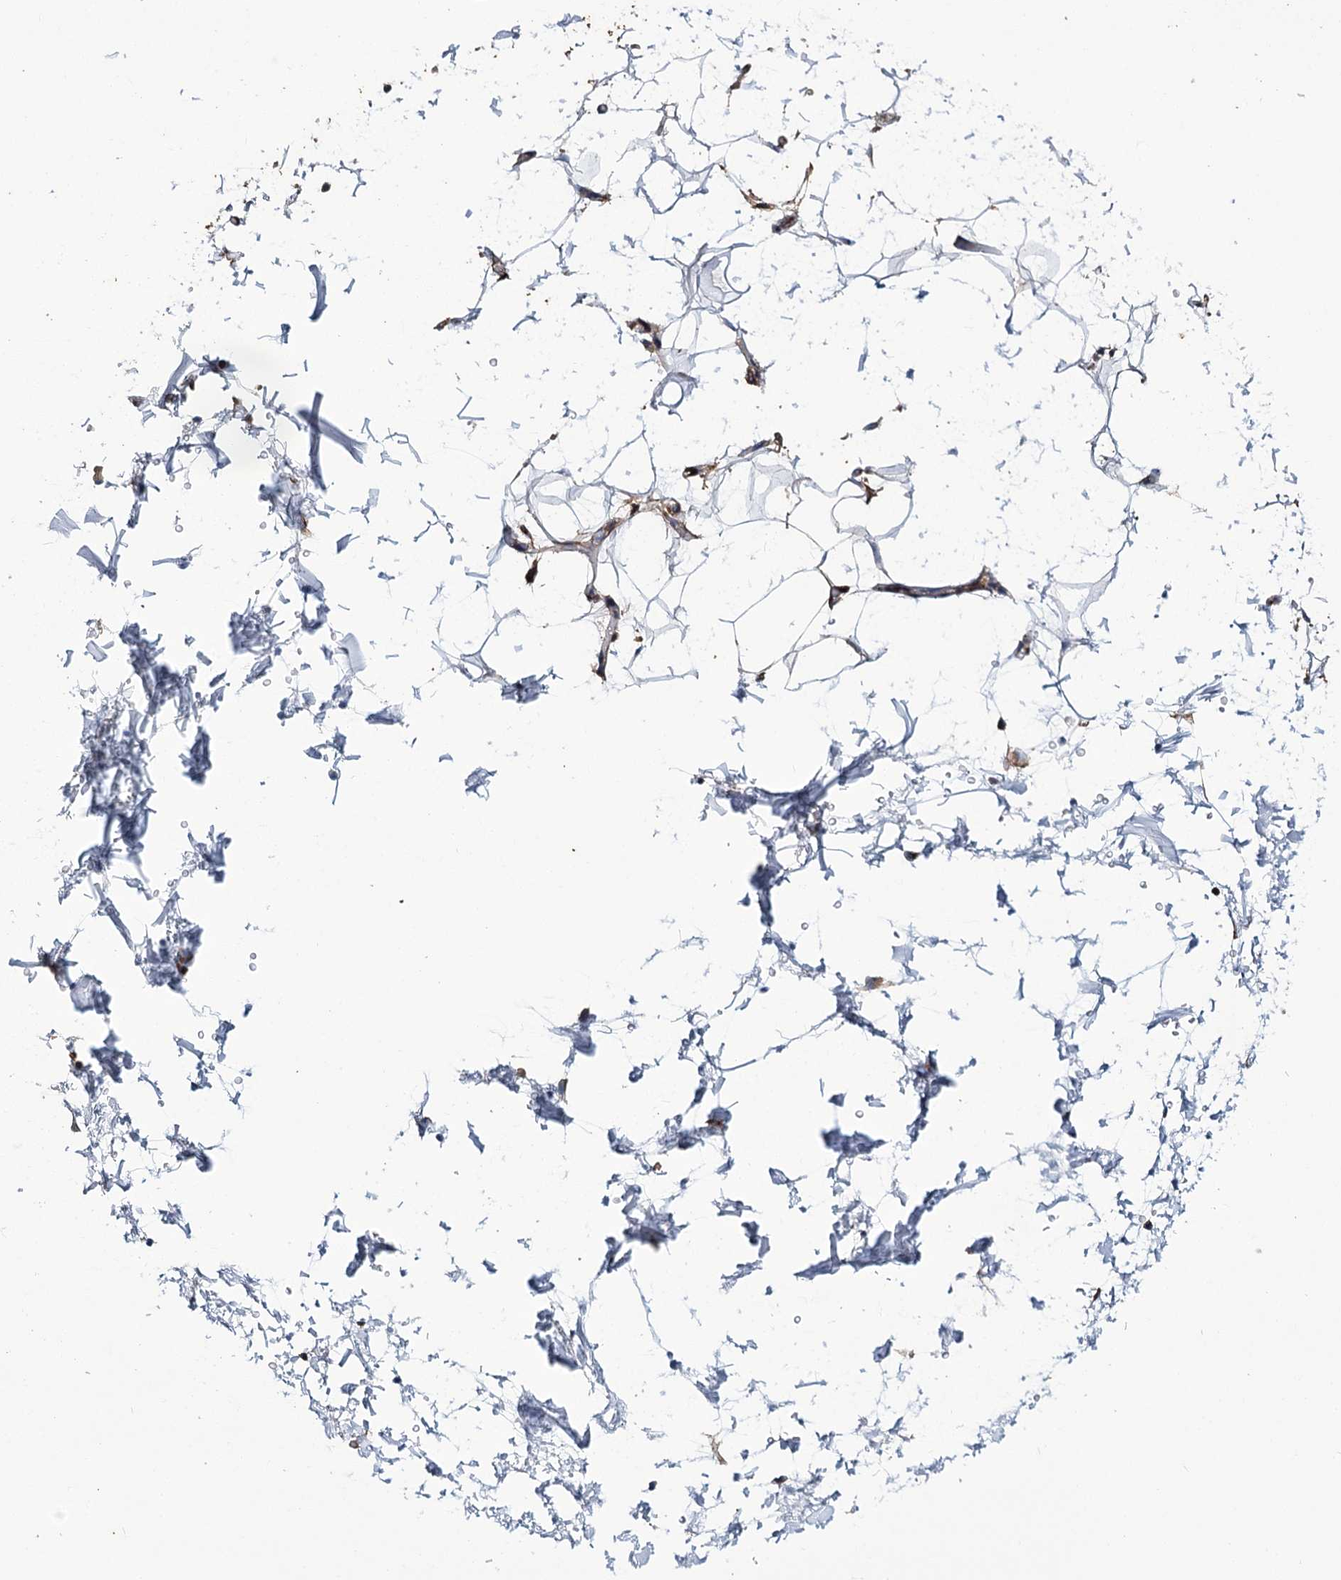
{"staining": {"intensity": "negative", "quantity": "none", "location": "none"}, "tissue": "adipose tissue", "cell_type": "Adipocytes", "image_type": "normal", "snomed": [{"axis": "morphology", "description": "Normal tissue, NOS"}, {"axis": "topography", "description": "Soft tissue"}], "caption": "DAB (3,3'-diaminobenzidine) immunohistochemical staining of normal adipose tissue exhibits no significant positivity in adipocytes.", "gene": "GUSB", "patient": {"sex": "male", "age": 72}}